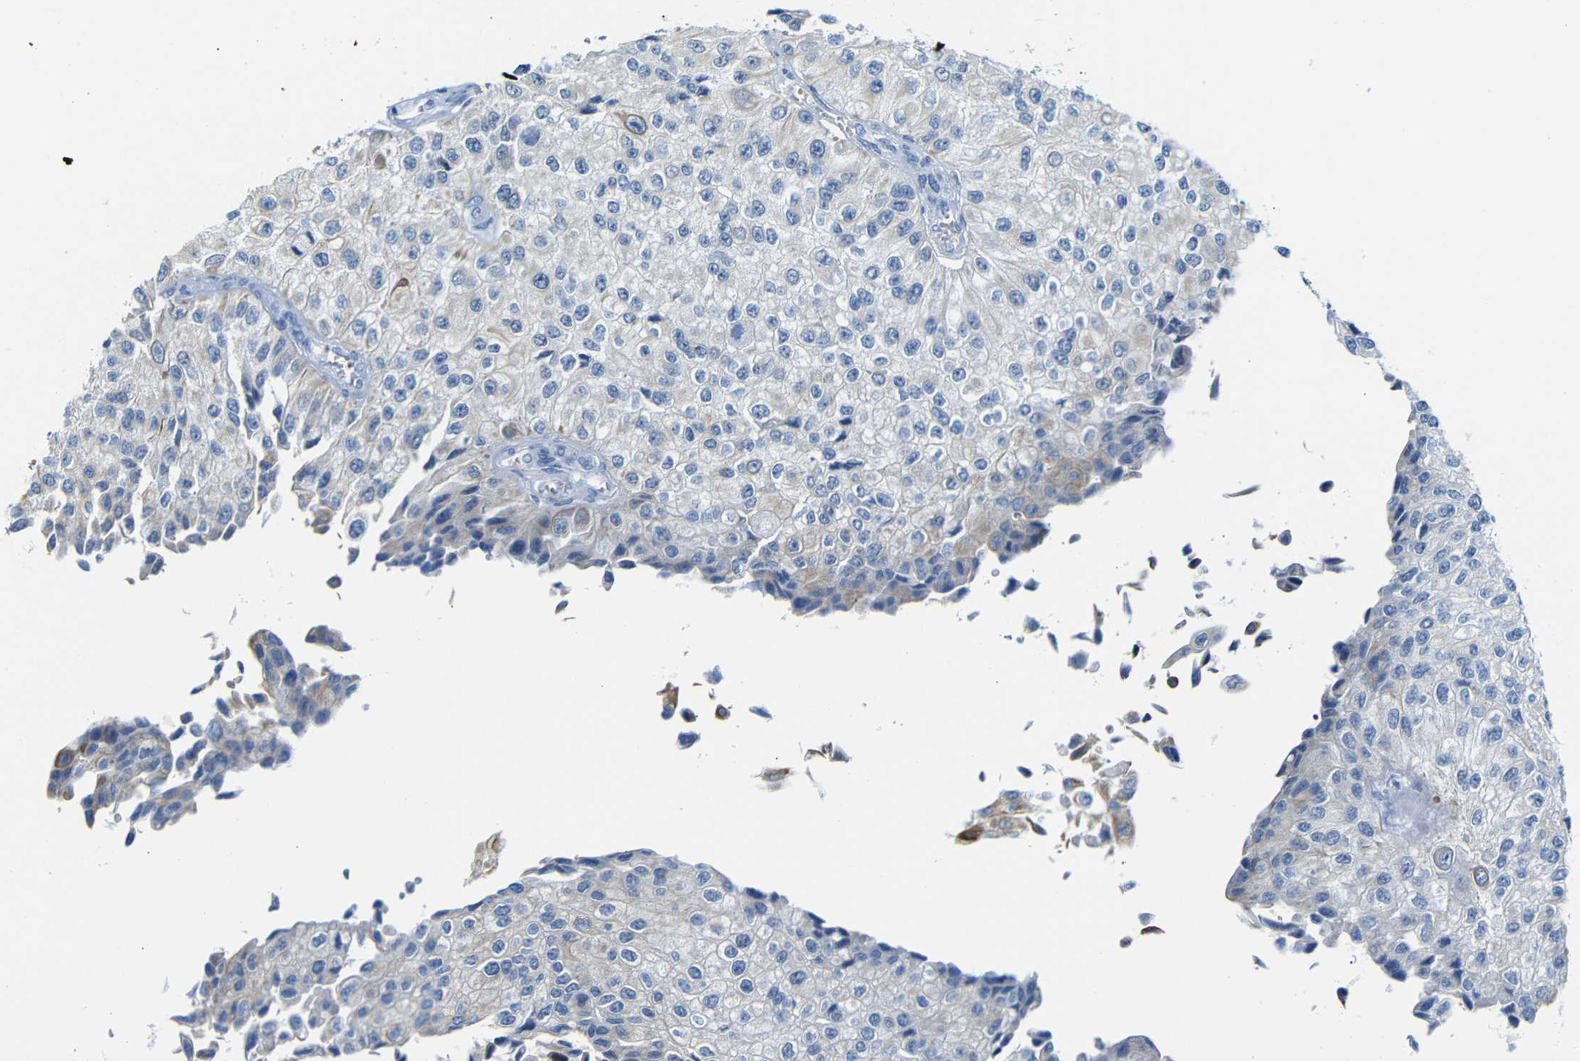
{"staining": {"intensity": "negative", "quantity": "none", "location": "none"}, "tissue": "urothelial cancer", "cell_type": "Tumor cells", "image_type": "cancer", "snomed": [{"axis": "morphology", "description": "Urothelial carcinoma, High grade"}, {"axis": "topography", "description": "Kidney"}, {"axis": "topography", "description": "Urinary bladder"}], "caption": "Human urothelial cancer stained for a protein using immunohistochemistry shows no expression in tumor cells.", "gene": "DYNAP", "patient": {"sex": "male", "age": 77}}